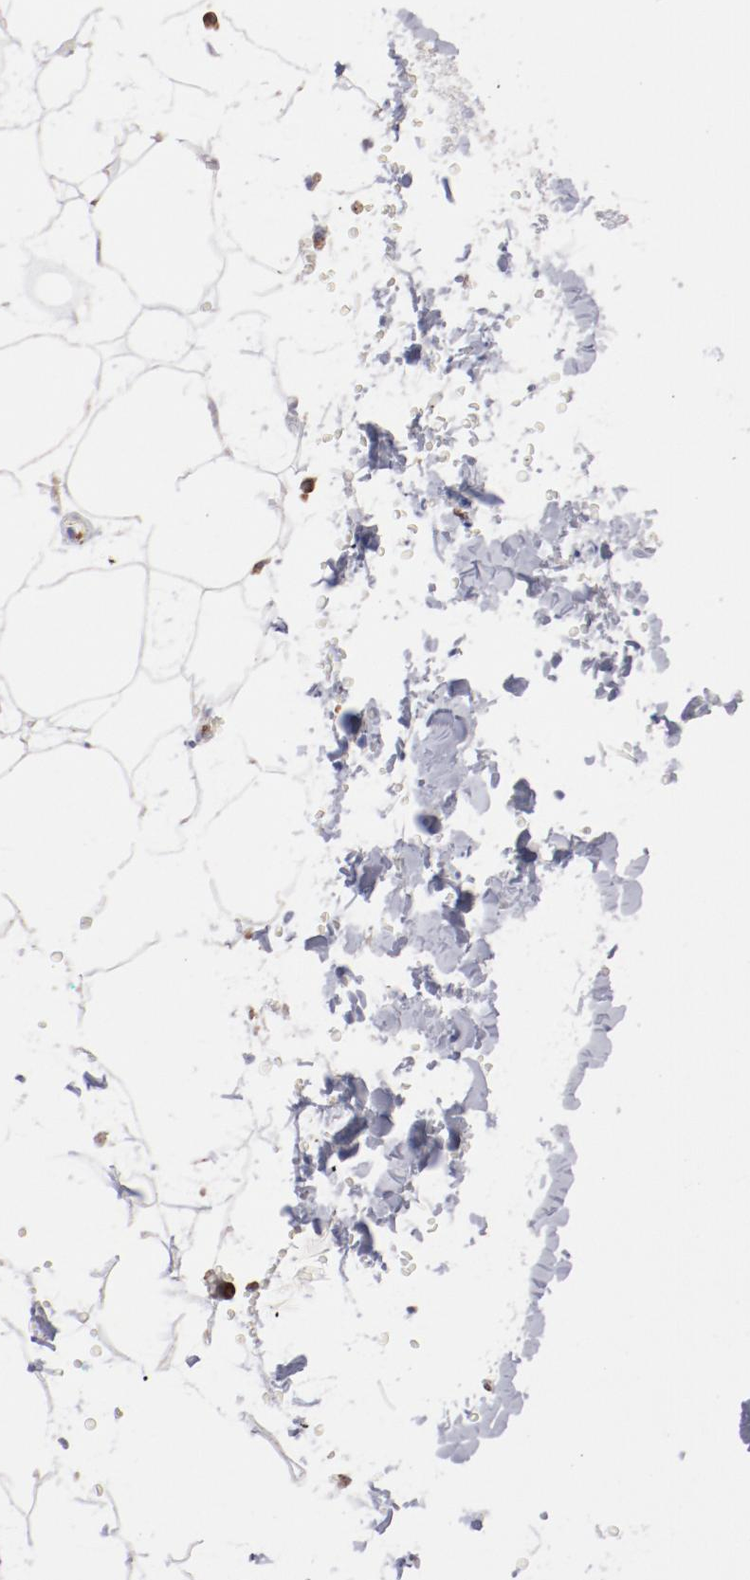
{"staining": {"intensity": "negative", "quantity": "none", "location": "none"}, "tissue": "adipose tissue", "cell_type": "Adipocytes", "image_type": "normal", "snomed": [{"axis": "morphology", "description": "Normal tissue, NOS"}, {"axis": "topography", "description": "Soft tissue"}], "caption": "Photomicrograph shows no significant protein expression in adipocytes of benign adipose tissue.", "gene": "FGR", "patient": {"sex": "male", "age": 72}}